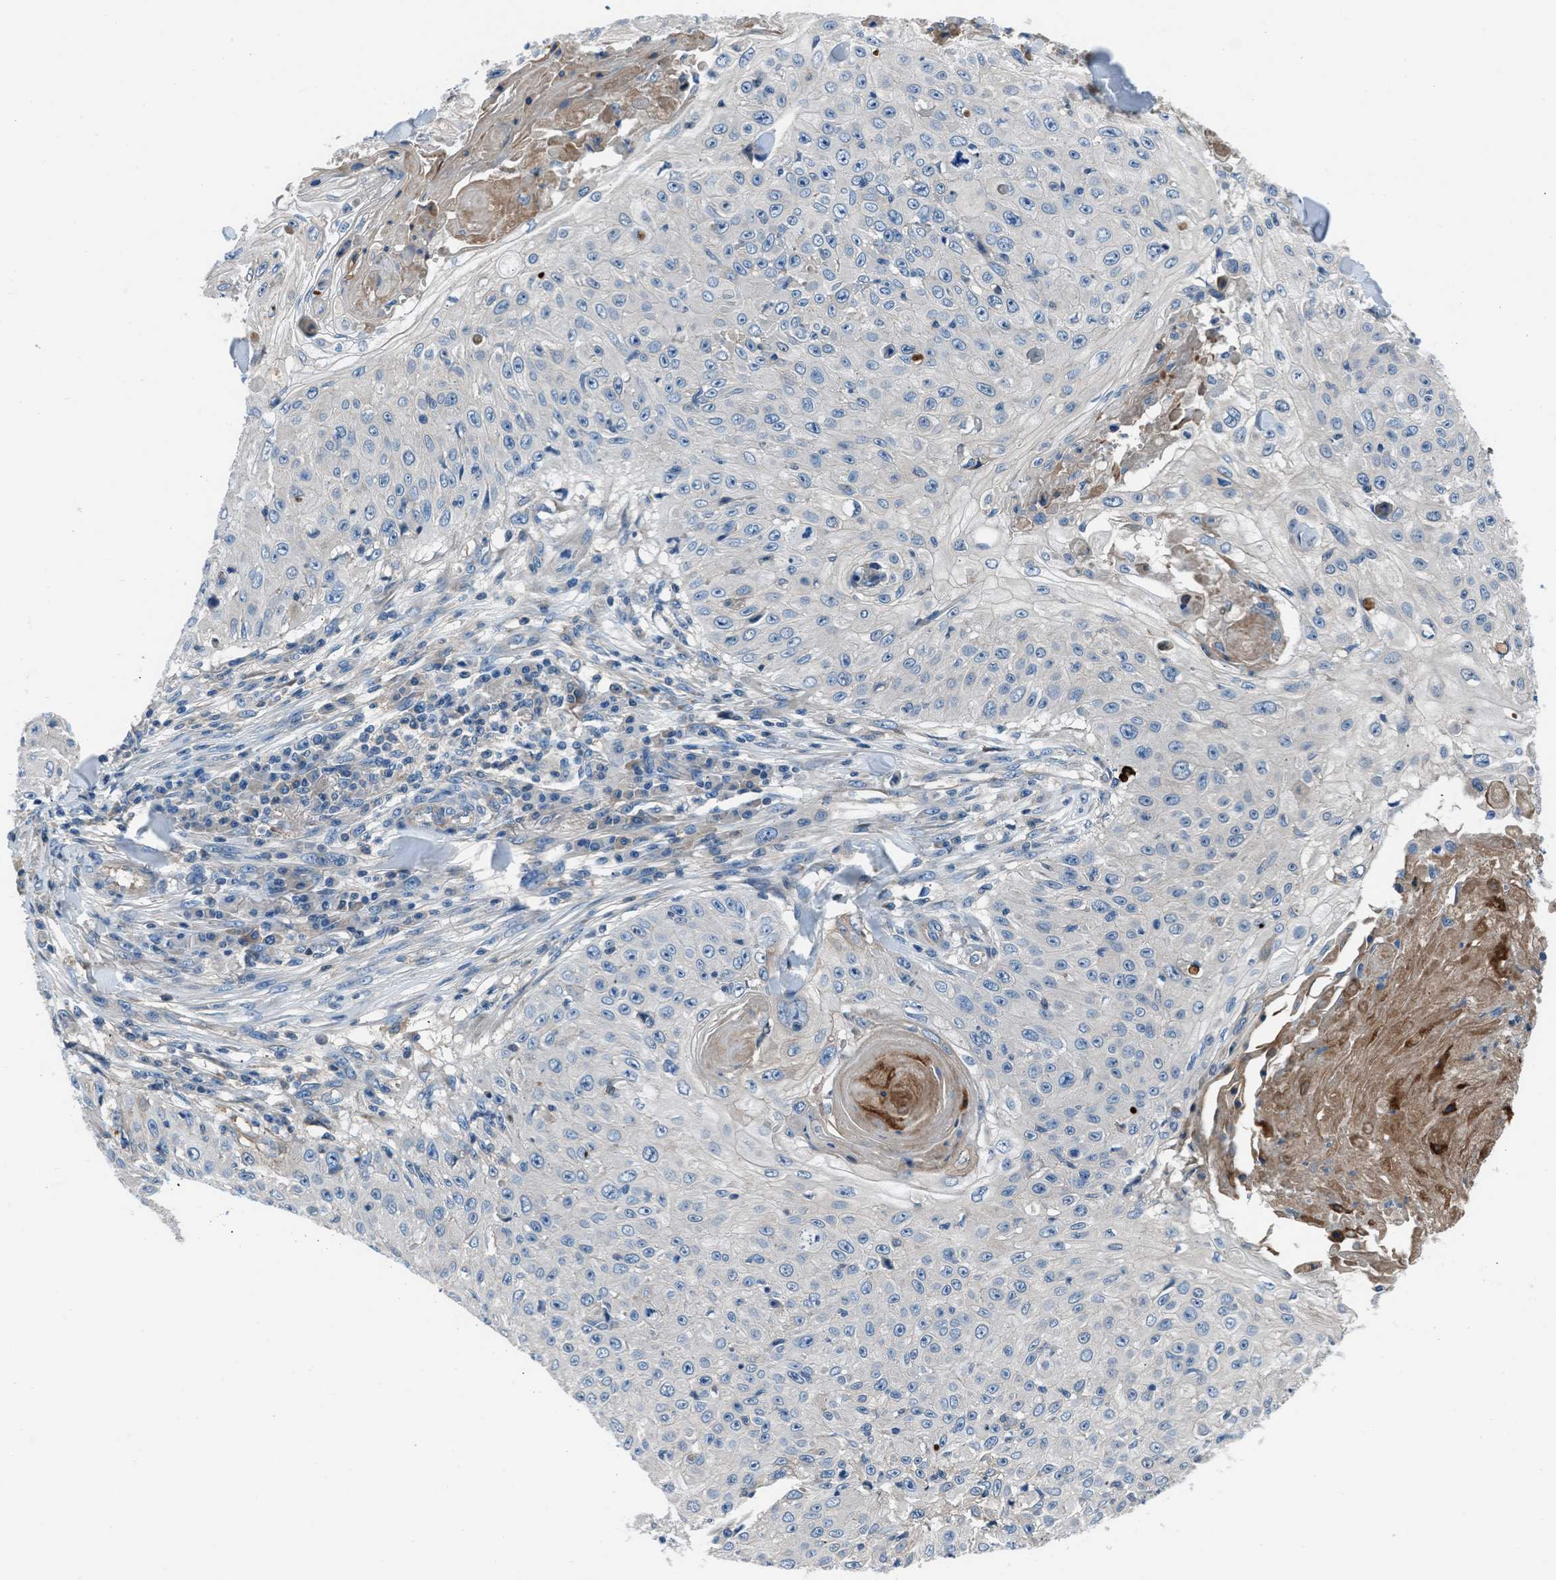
{"staining": {"intensity": "negative", "quantity": "none", "location": "none"}, "tissue": "skin cancer", "cell_type": "Tumor cells", "image_type": "cancer", "snomed": [{"axis": "morphology", "description": "Squamous cell carcinoma, NOS"}, {"axis": "topography", "description": "Skin"}], "caption": "Tumor cells are negative for protein expression in human skin squamous cell carcinoma. The staining was performed using DAB to visualize the protein expression in brown, while the nuclei were stained in blue with hematoxylin (Magnification: 20x).", "gene": "SLC38A6", "patient": {"sex": "male", "age": 86}}